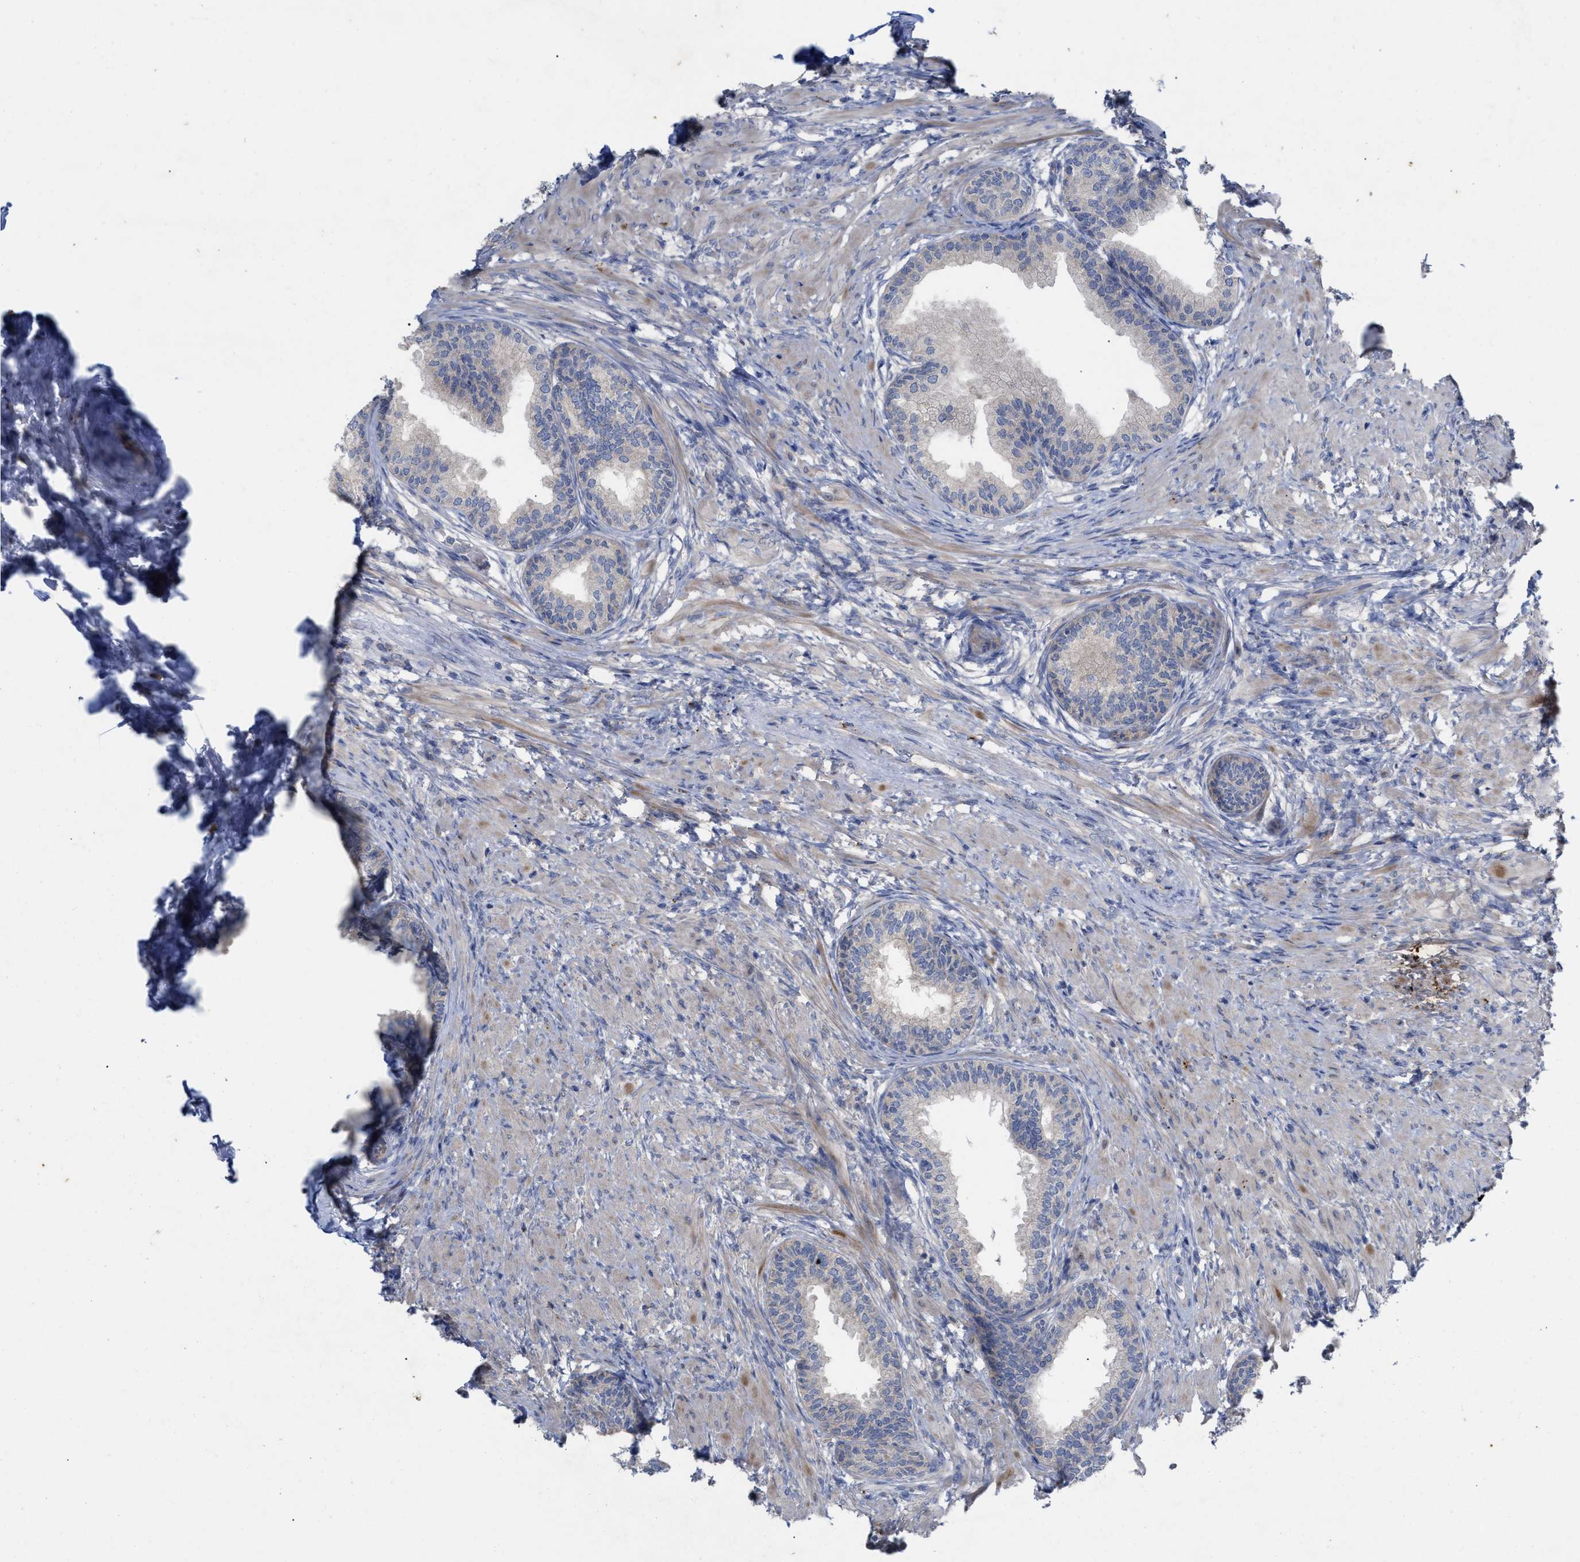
{"staining": {"intensity": "weak", "quantity": "25%-75%", "location": "cytoplasmic/membranous"}, "tissue": "prostate", "cell_type": "Glandular cells", "image_type": "normal", "snomed": [{"axis": "morphology", "description": "Normal tissue, NOS"}, {"axis": "topography", "description": "Prostate"}], "caption": "High-magnification brightfield microscopy of benign prostate stained with DAB (3,3'-diaminobenzidine) (brown) and counterstained with hematoxylin (blue). glandular cells exhibit weak cytoplasmic/membranous expression is identified in about25%-75% of cells.", "gene": "VIP", "patient": {"sex": "male", "age": 76}}